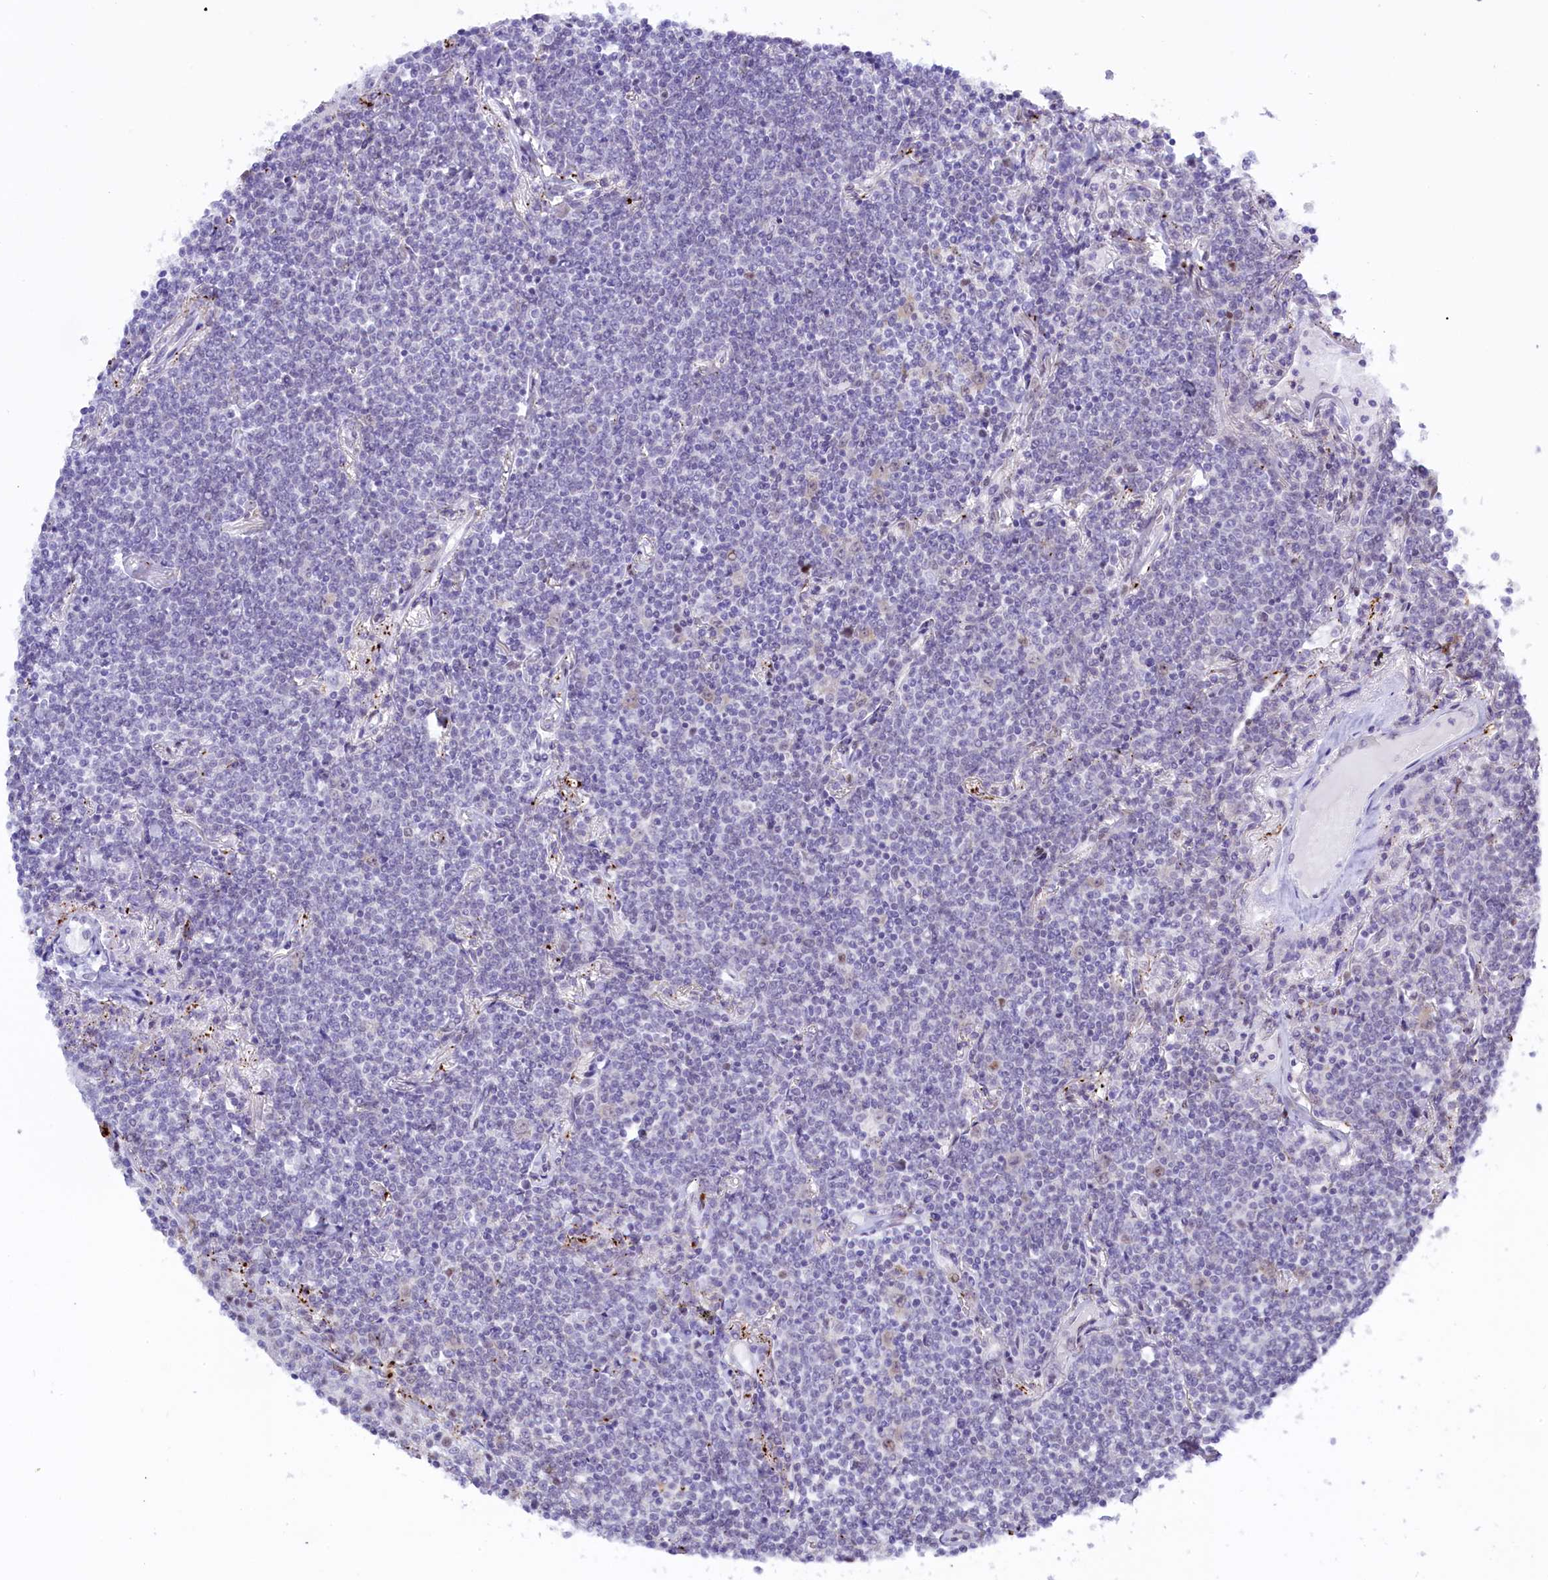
{"staining": {"intensity": "negative", "quantity": "none", "location": "none"}, "tissue": "lymphoma", "cell_type": "Tumor cells", "image_type": "cancer", "snomed": [{"axis": "morphology", "description": "Malignant lymphoma, non-Hodgkin's type, Low grade"}, {"axis": "topography", "description": "Lung"}], "caption": "There is no significant positivity in tumor cells of lymphoma. (DAB (3,3'-diaminobenzidine) IHC with hematoxylin counter stain).", "gene": "RPS6KB1", "patient": {"sex": "female", "age": 71}}